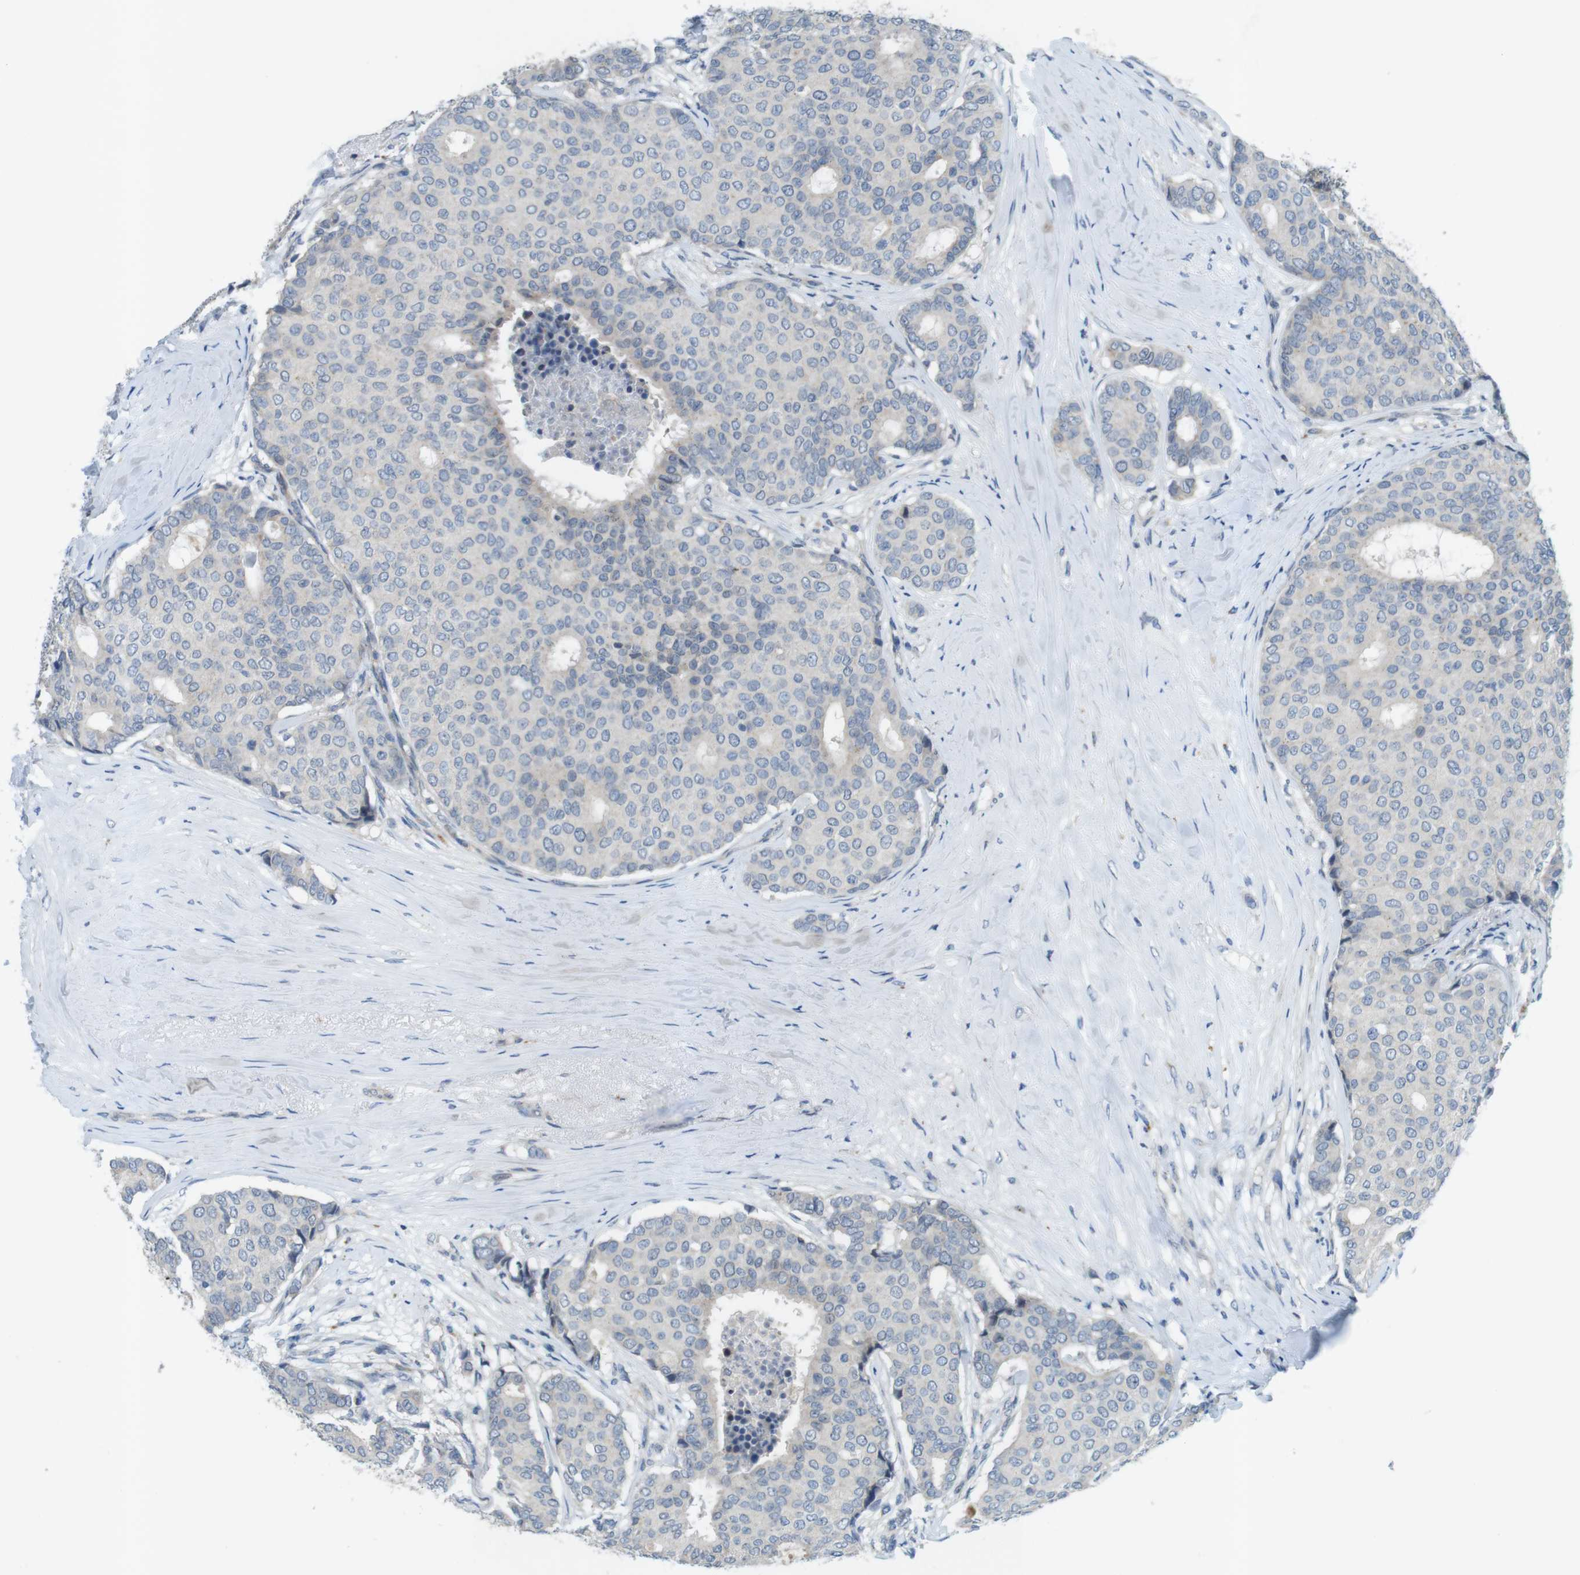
{"staining": {"intensity": "negative", "quantity": "none", "location": "none"}, "tissue": "breast cancer", "cell_type": "Tumor cells", "image_type": "cancer", "snomed": [{"axis": "morphology", "description": "Duct carcinoma"}, {"axis": "topography", "description": "Breast"}], "caption": "Human breast cancer stained for a protein using immunohistochemistry (IHC) displays no expression in tumor cells.", "gene": "TYW1", "patient": {"sex": "female", "age": 75}}